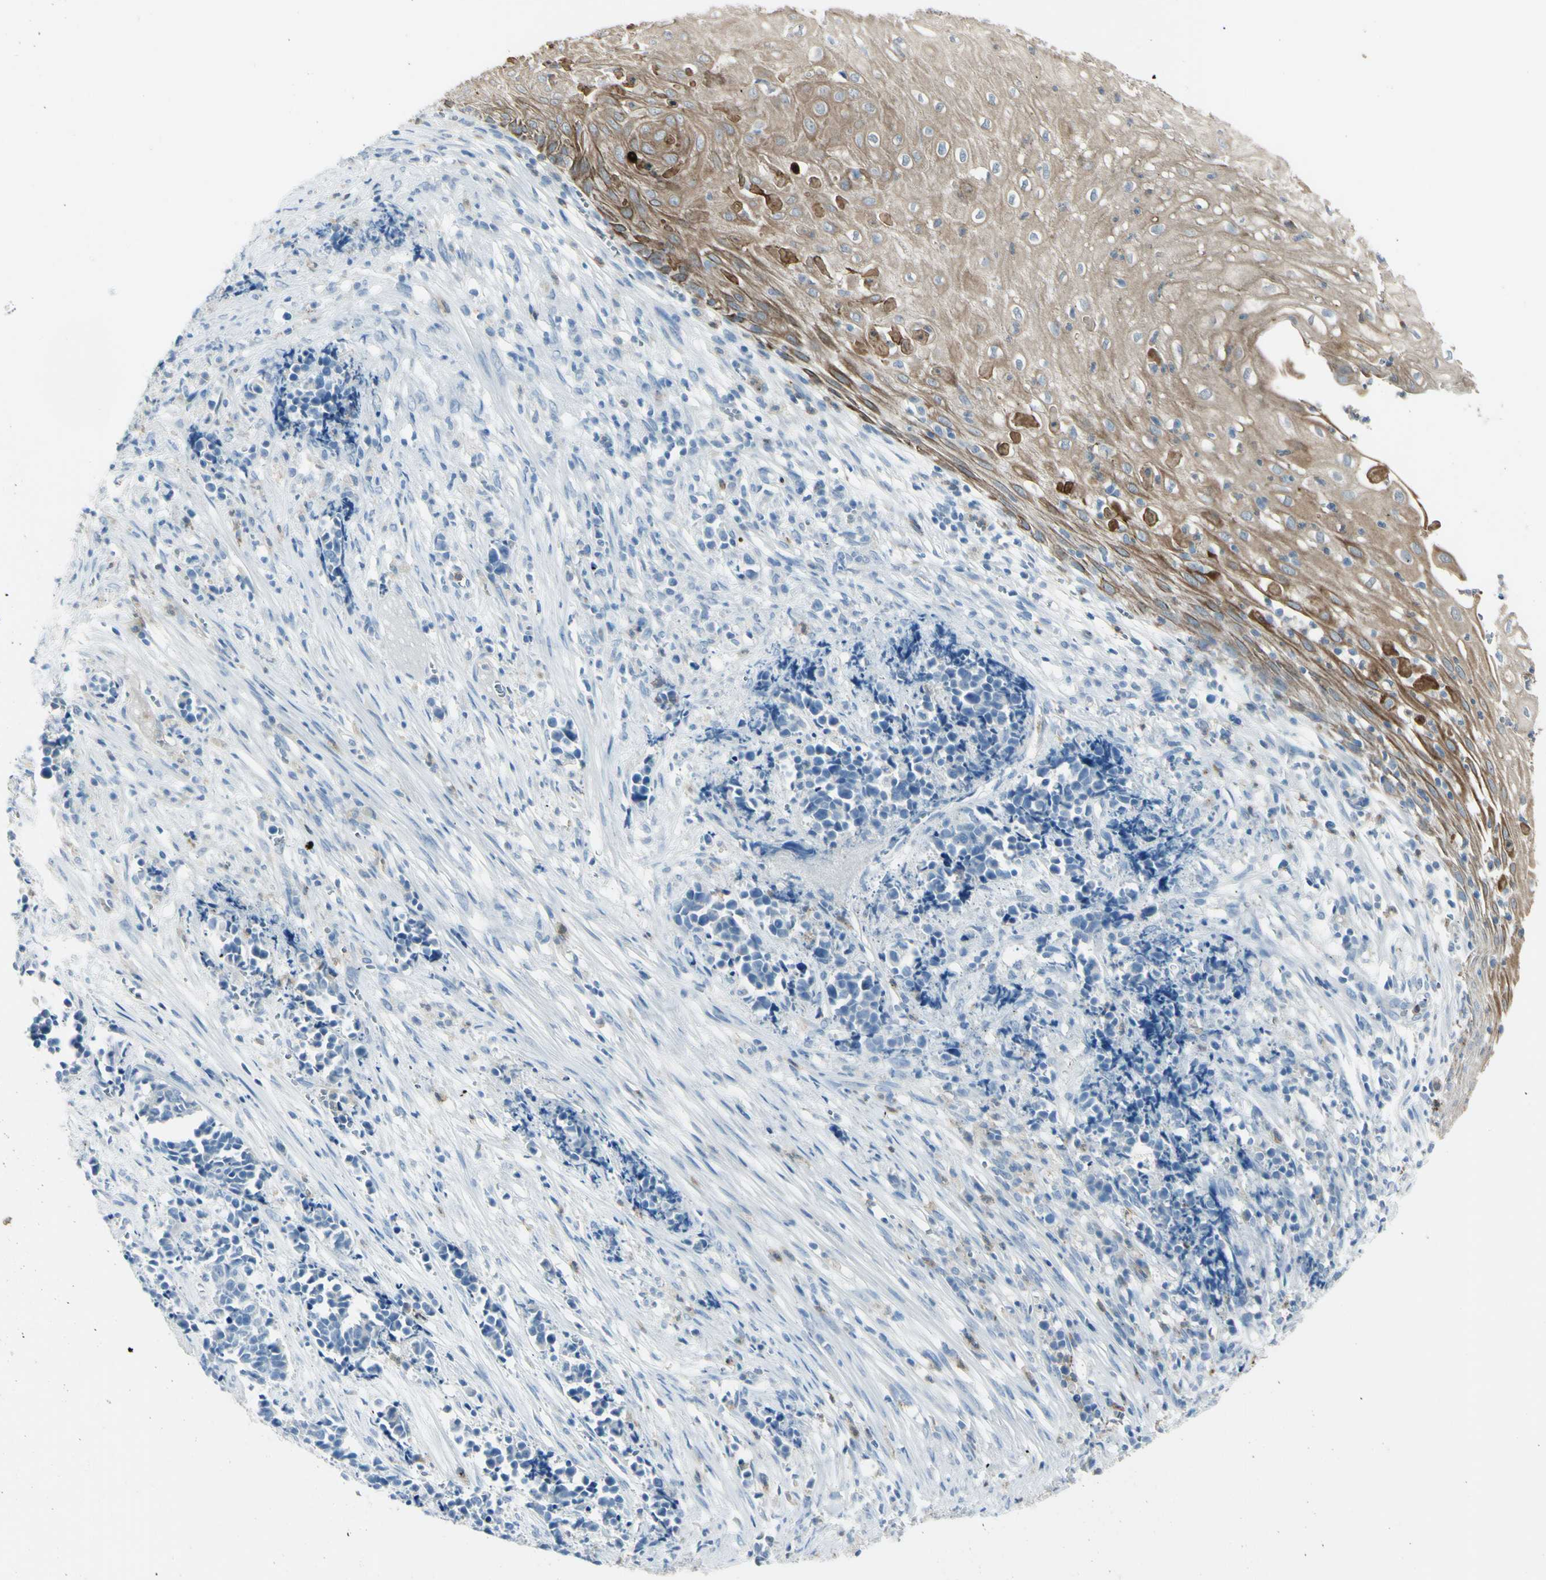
{"staining": {"intensity": "negative", "quantity": "none", "location": "none"}, "tissue": "cervical cancer", "cell_type": "Tumor cells", "image_type": "cancer", "snomed": [{"axis": "morphology", "description": "Normal tissue, NOS"}, {"axis": "morphology", "description": "Squamous cell carcinoma, NOS"}, {"axis": "topography", "description": "Cervix"}], "caption": "A high-resolution histopathology image shows immunohistochemistry (IHC) staining of squamous cell carcinoma (cervical), which reveals no significant expression in tumor cells. The staining was performed using DAB to visualize the protein expression in brown, while the nuclei were stained in blue with hematoxylin (Magnification: 20x).", "gene": "ZNF557", "patient": {"sex": "female", "age": 35}}